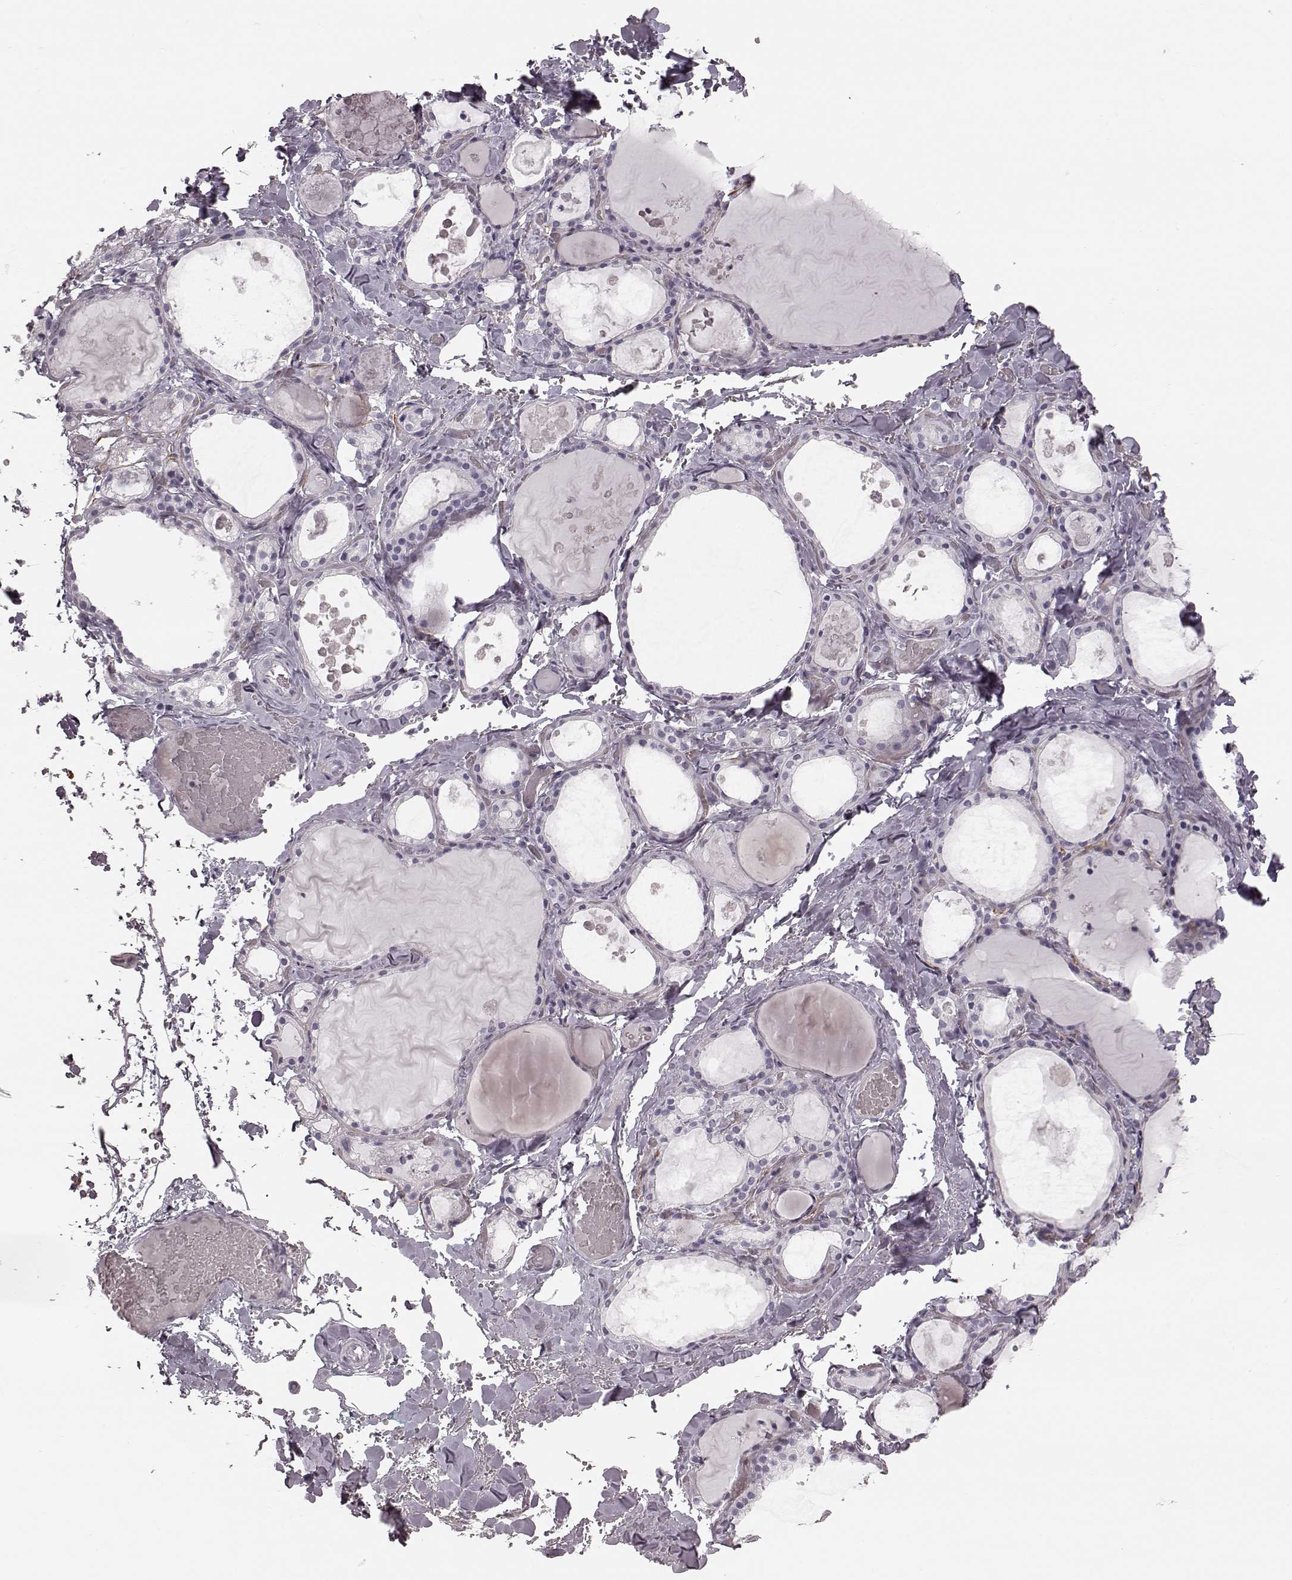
{"staining": {"intensity": "negative", "quantity": "none", "location": "none"}, "tissue": "thyroid gland", "cell_type": "Glandular cells", "image_type": "normal", "snomed": [{"axis": "morphology", "description": "Normal tissue, NOS"}, {"axis": "topography", "description": "Thyroid gland"}], "caption": "Micrograph shows no protein expression in glandular cells of normal thyroid gland. (Stains: DAB immunohistochemistry with hematoxylin counter stain, Microscopy: brightfield microscopy at high magnification).", "gene": "ZNF433", "patient": {"sex": "male", "age": 56}}